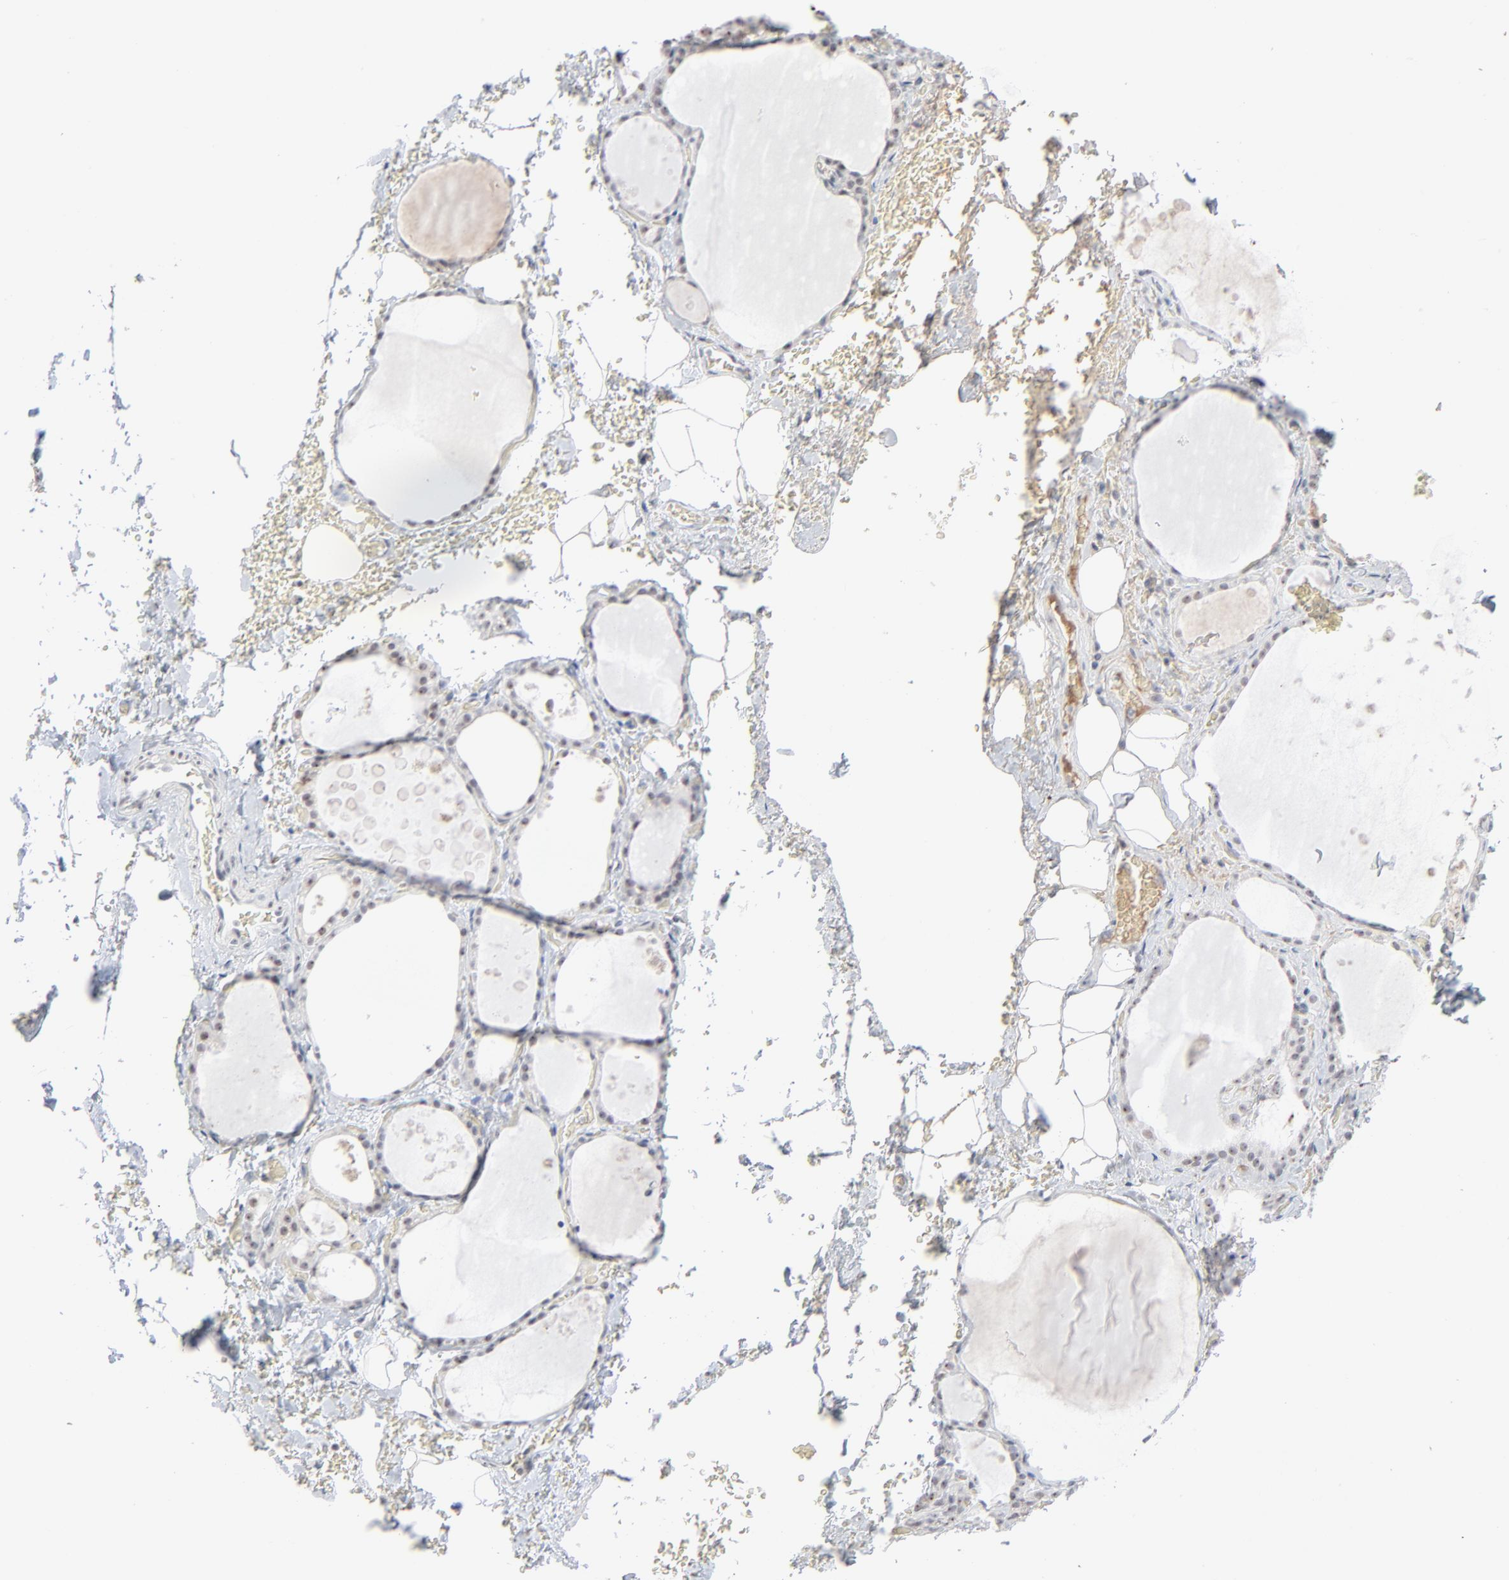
{"staining": {"intensity": "weak", "quantity": ">75%", "location": "nuclear"}, "tissue": "thyroid gland", "cell_type": "Glandular cells", "image_type": "normal", "snomed": [{"axis": "morphology", "description": "Normal tissue, NOS"}, {"axis": "topography", "description": "Thyroid gland"}], "caption": "Weak nuclear staining is seen in approximately >75% of glandular cells in unremarkable thyroid gland.", "gene": "MPHOSPH6", "patient": {"sex": "male", "age": 61}}